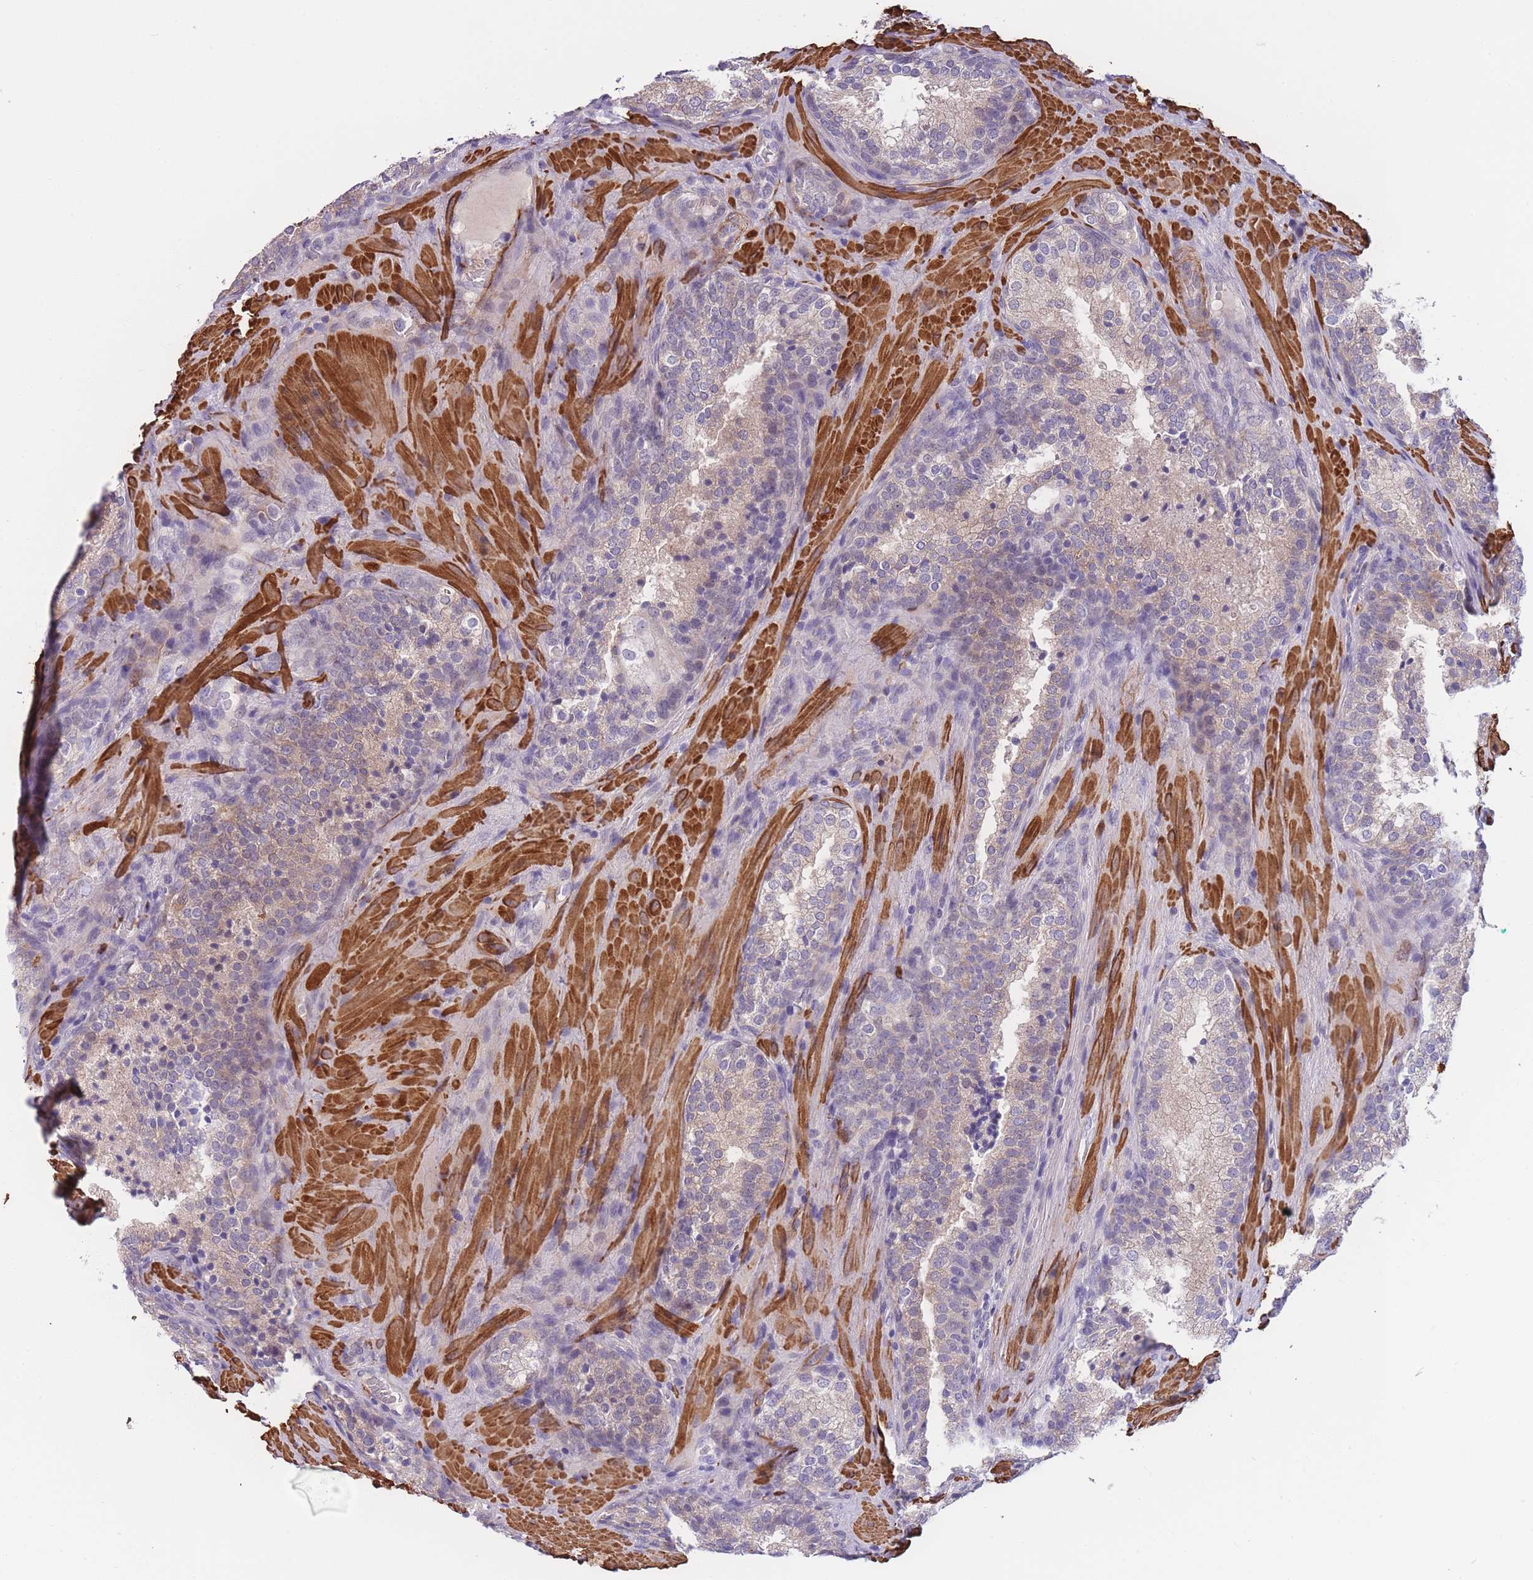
{"staining": {"intensity": "weak", "quantity": "25%-75%", "location": "cytoplasmic/membranous"}, "tissue": "prostate cancer", "cell_type": "Tumor cells", "image_type": "cancer", "snomed": [{"axis": "morphology", "description": "Adenocarcinoma, High grade"}, {"axis": "topography", "description": "Prostate"}], "caption": "Tumor cells exhibit weak cytoplasmic/membranous staining in about 25%-75% of cells in prostate high-grade adenocarcinoma.", "gene": "FAM124A", "patient": {"sex": "male", "age": 56}}